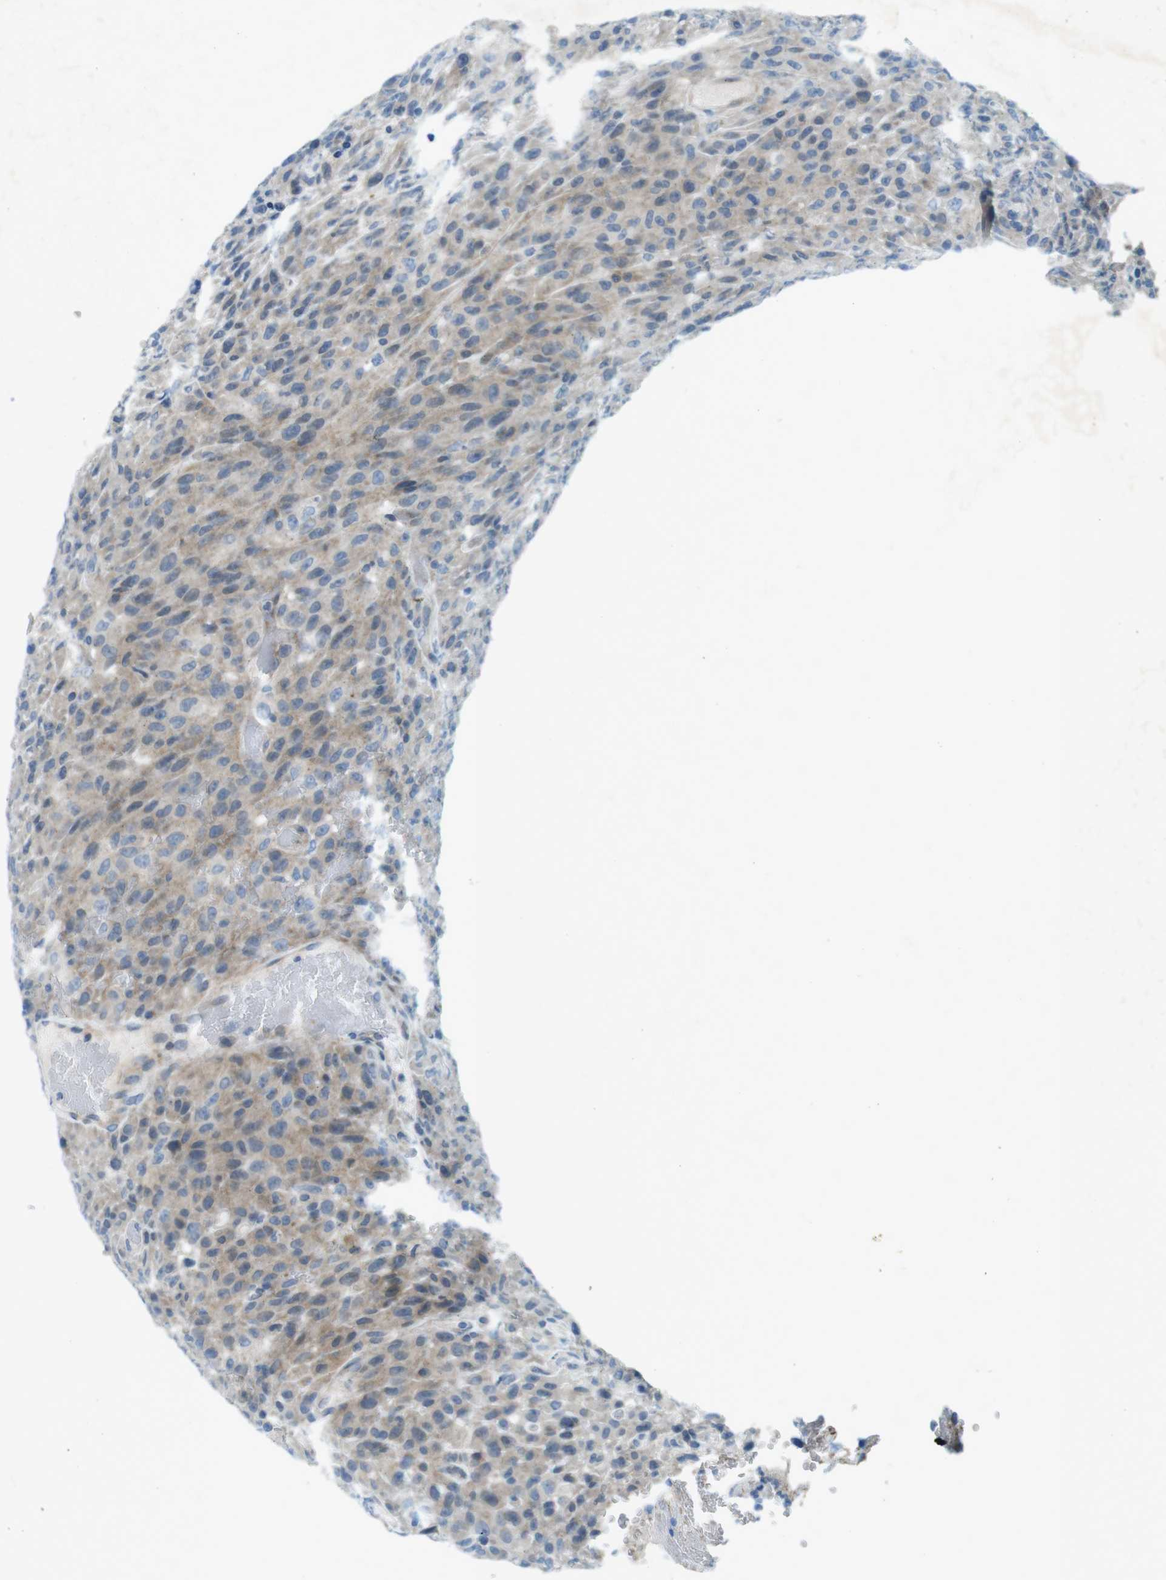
{"staining": {"intensity": "weak", "quantity": ">75%", "location": "cytoplasmic/membranous"}, "tissue": "urothelial cancer", "cell_type": "Tumor cells", "image_type": "cancer", "snomed": [{"axis": "morphology", "description": "Urothelial carcinoma, High grade"}, {"axis": "topography", "description": "Urinary bladder"}], "caption": "Tumor cells reveal weak cytoplasmic/membranous expression in approximately >75% of cells in urothelial cancer.", "gene": "TYW1", "patient": {"sex": "male", "age": 66}}